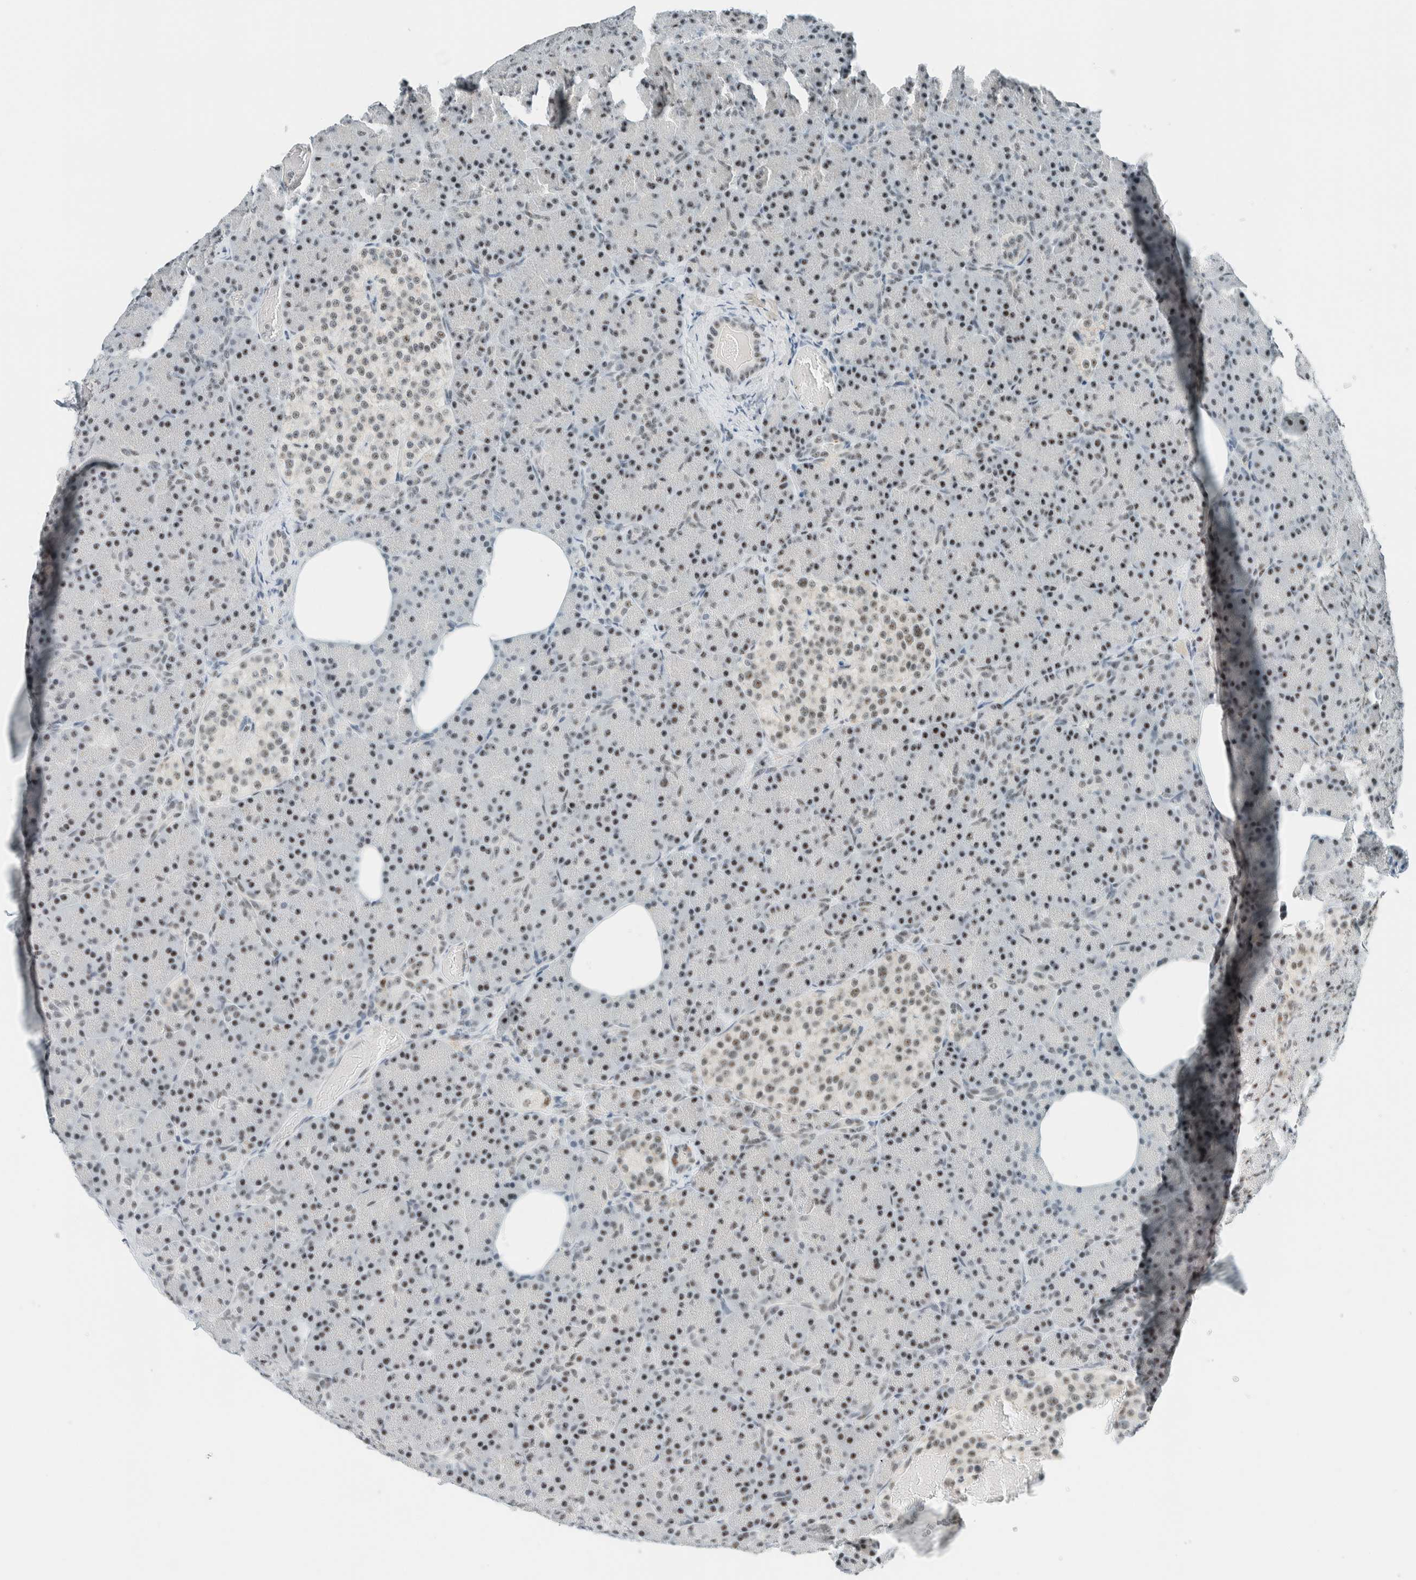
{"staining": {"intensity": "moderate", "quantity": ">75%", "location": "nuclear"}, "tissue": "pancreas", "cell_type": "Exocrine glandular cells", "image_type": "normal", "snomed": [{"axis": "morphology", "description": "Normal tissue, NOS"}, {"axis": "topography", "description": "Pancreas"}], "caption": "Approximately >75% of exocrine glandular cells in benign pancreas reveal moderate nuclear protein expression as visualized by brown immunohistochemical staining.", "gene": "CYSRT1", "patient": {"sex": "female", "age": 43}}